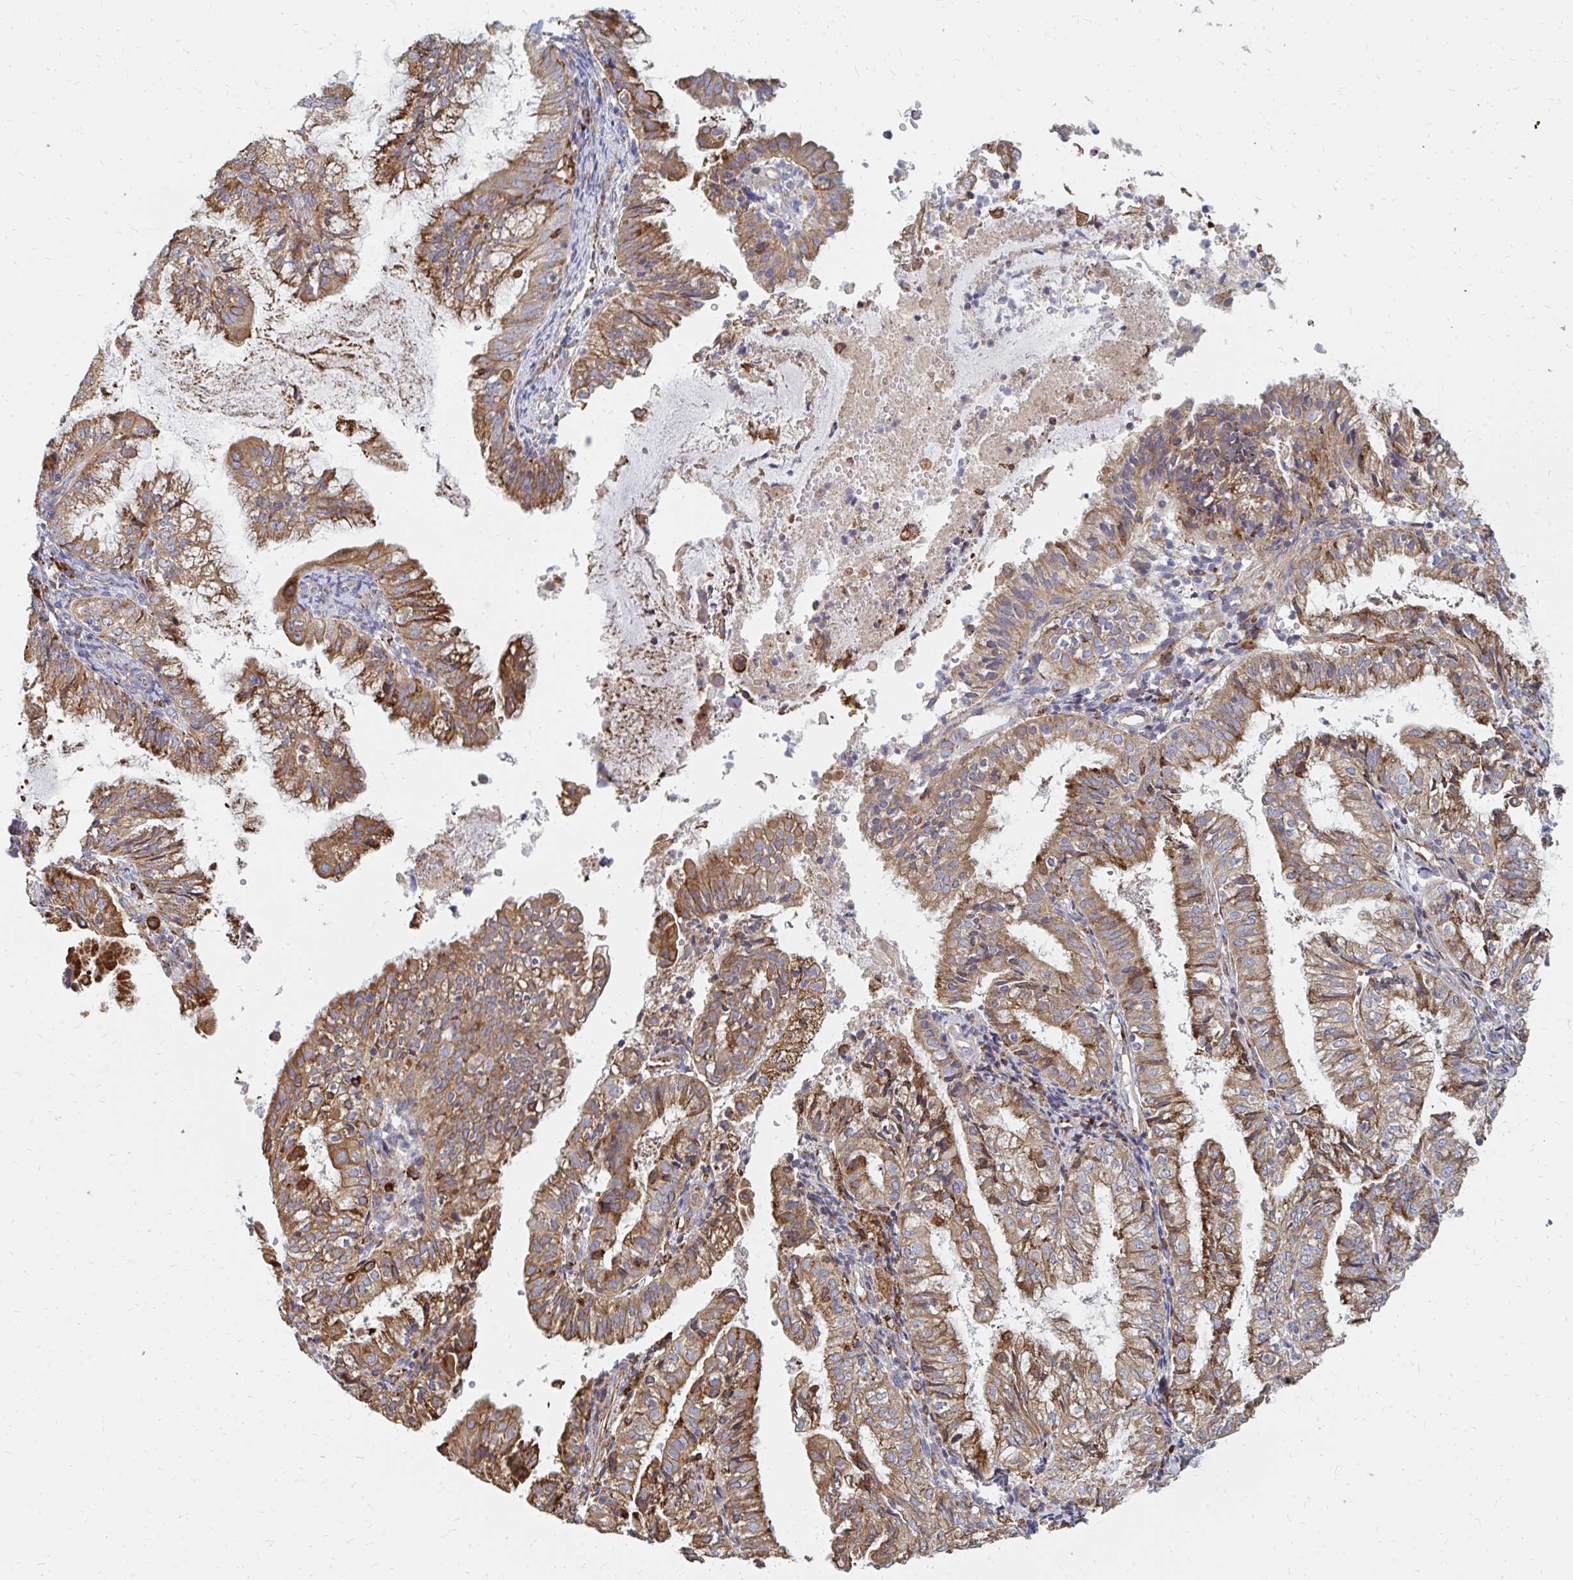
{"staining": {"intensity": "moderate", "quantity": ">75%", "location": "cytoplasmic/membranous"}, "tissue": "endometrial cancer", "cell_type": "Tumor cells", "image_type": "cancer", "snomed": [{"axis": "morphology", "description": "Adenocarcinoma, NOS"}, {"axis": "topography", "description": "Endometrium"}], "caption": "A high-resolution histopathology image shows immunohistochemistry (IHC) staining of adenocarcinoma (endometrial), which reveals moderate cytoplasmic/membranous staining in about >75% of tumor cells.", "gene": "PPP1R13L", "patient": {"sex": "female", "age": 55}}